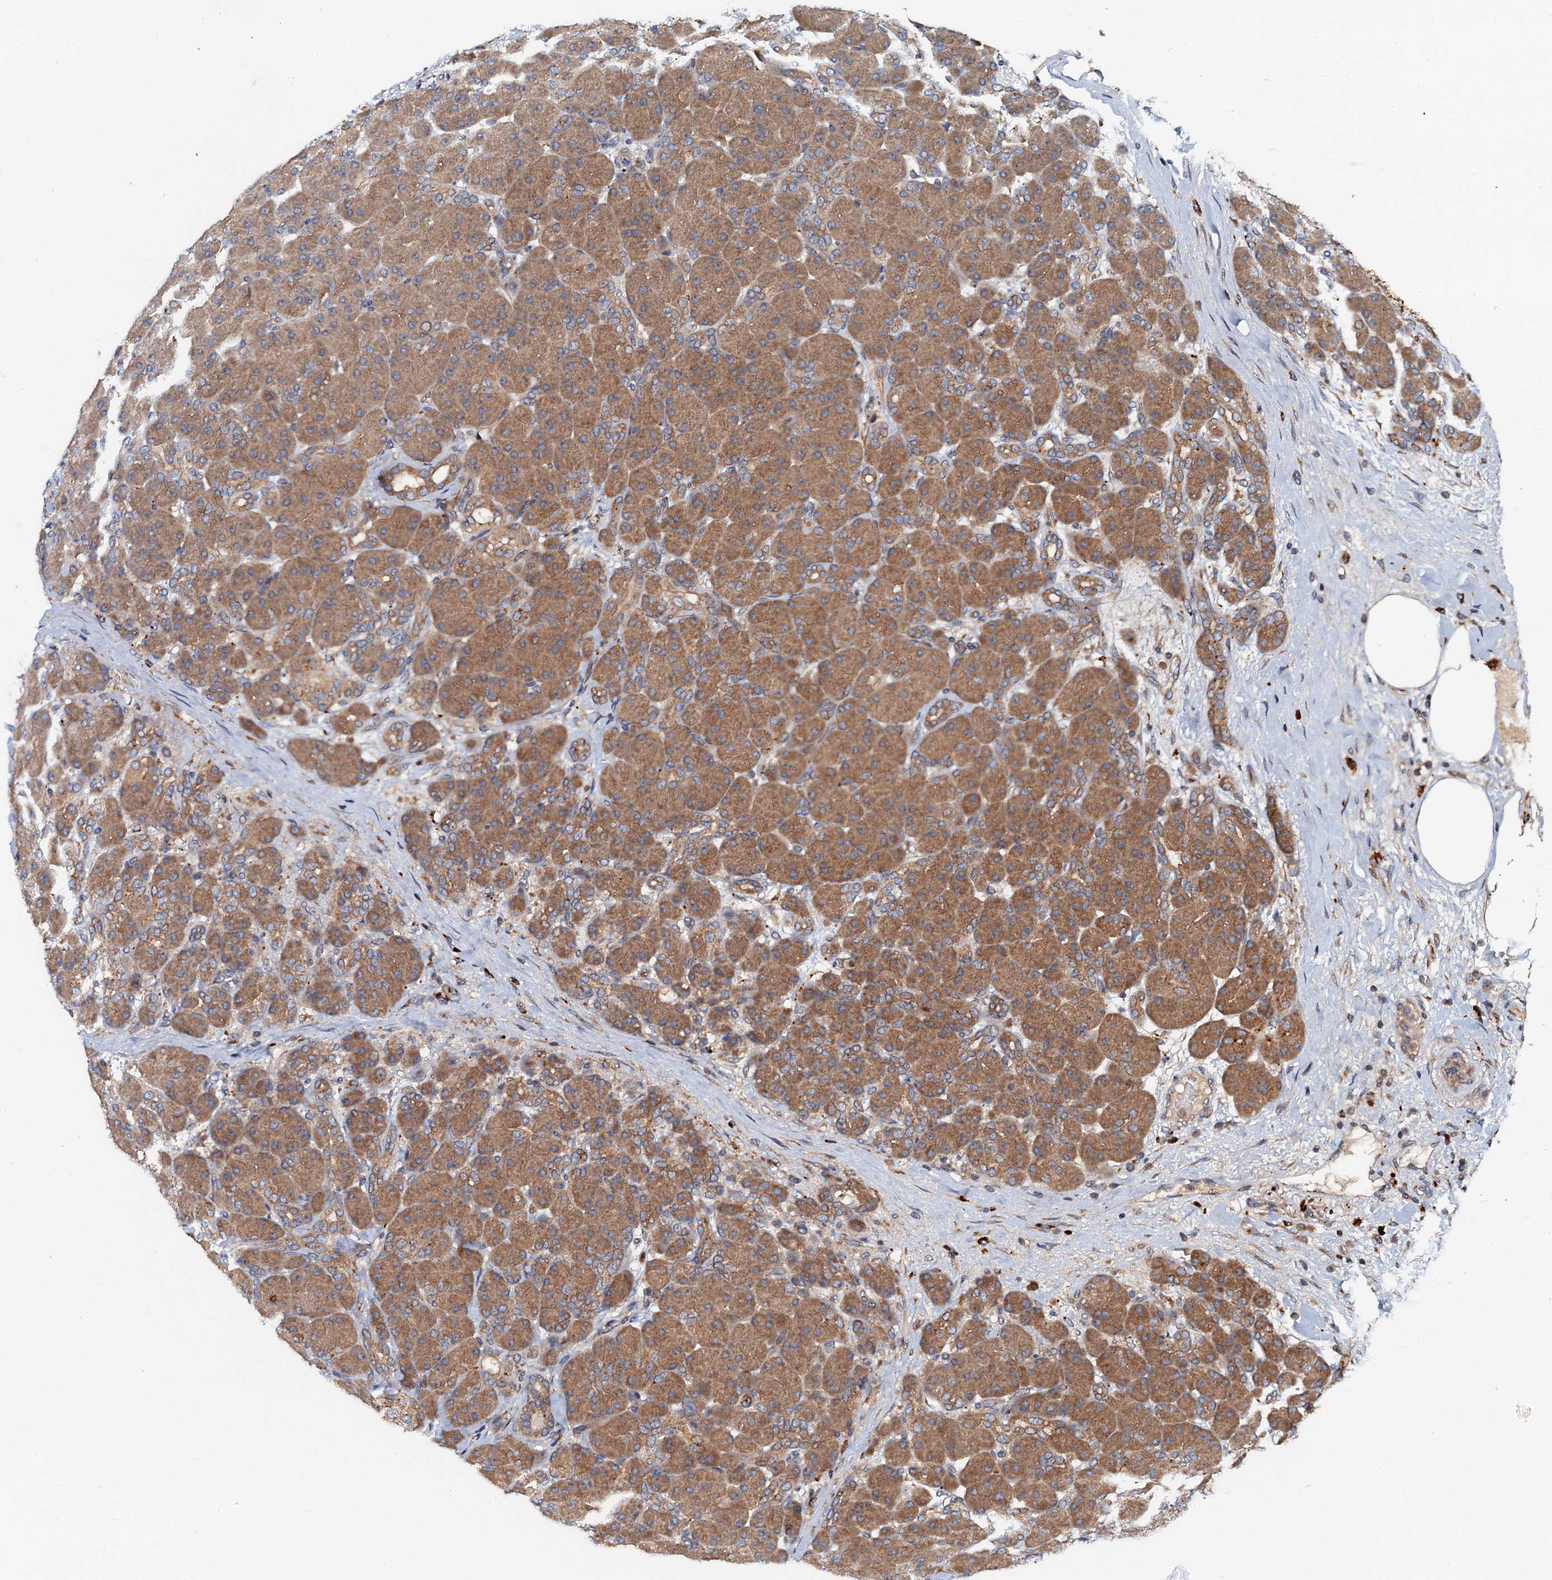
{"staining": {"intensity": "moderate", "quantity": ">75%", "location": "cytoplasmic/membranous"}, "tissue": "pancreas", "cell_type": "Exocrine glandular cells", "image_type": "normal", "snomed": [{"axis": "morphology", "description": "Normal tissue, NOS"}, {"axis": "topography", "description": "Pancreas"}], "caption": "Unremarkable pancreas shows moderate cytoplasmic/membranous positivity in about >75% of exocrine glandular cells (Stains: DAB (3,3'-diaminobenzidine) in brown, nuclei in blue, Microscopy: brightfield microscopy at high magnification)..", "gene": "EFL1", "patient": {"sex": "male", "age": 66}}